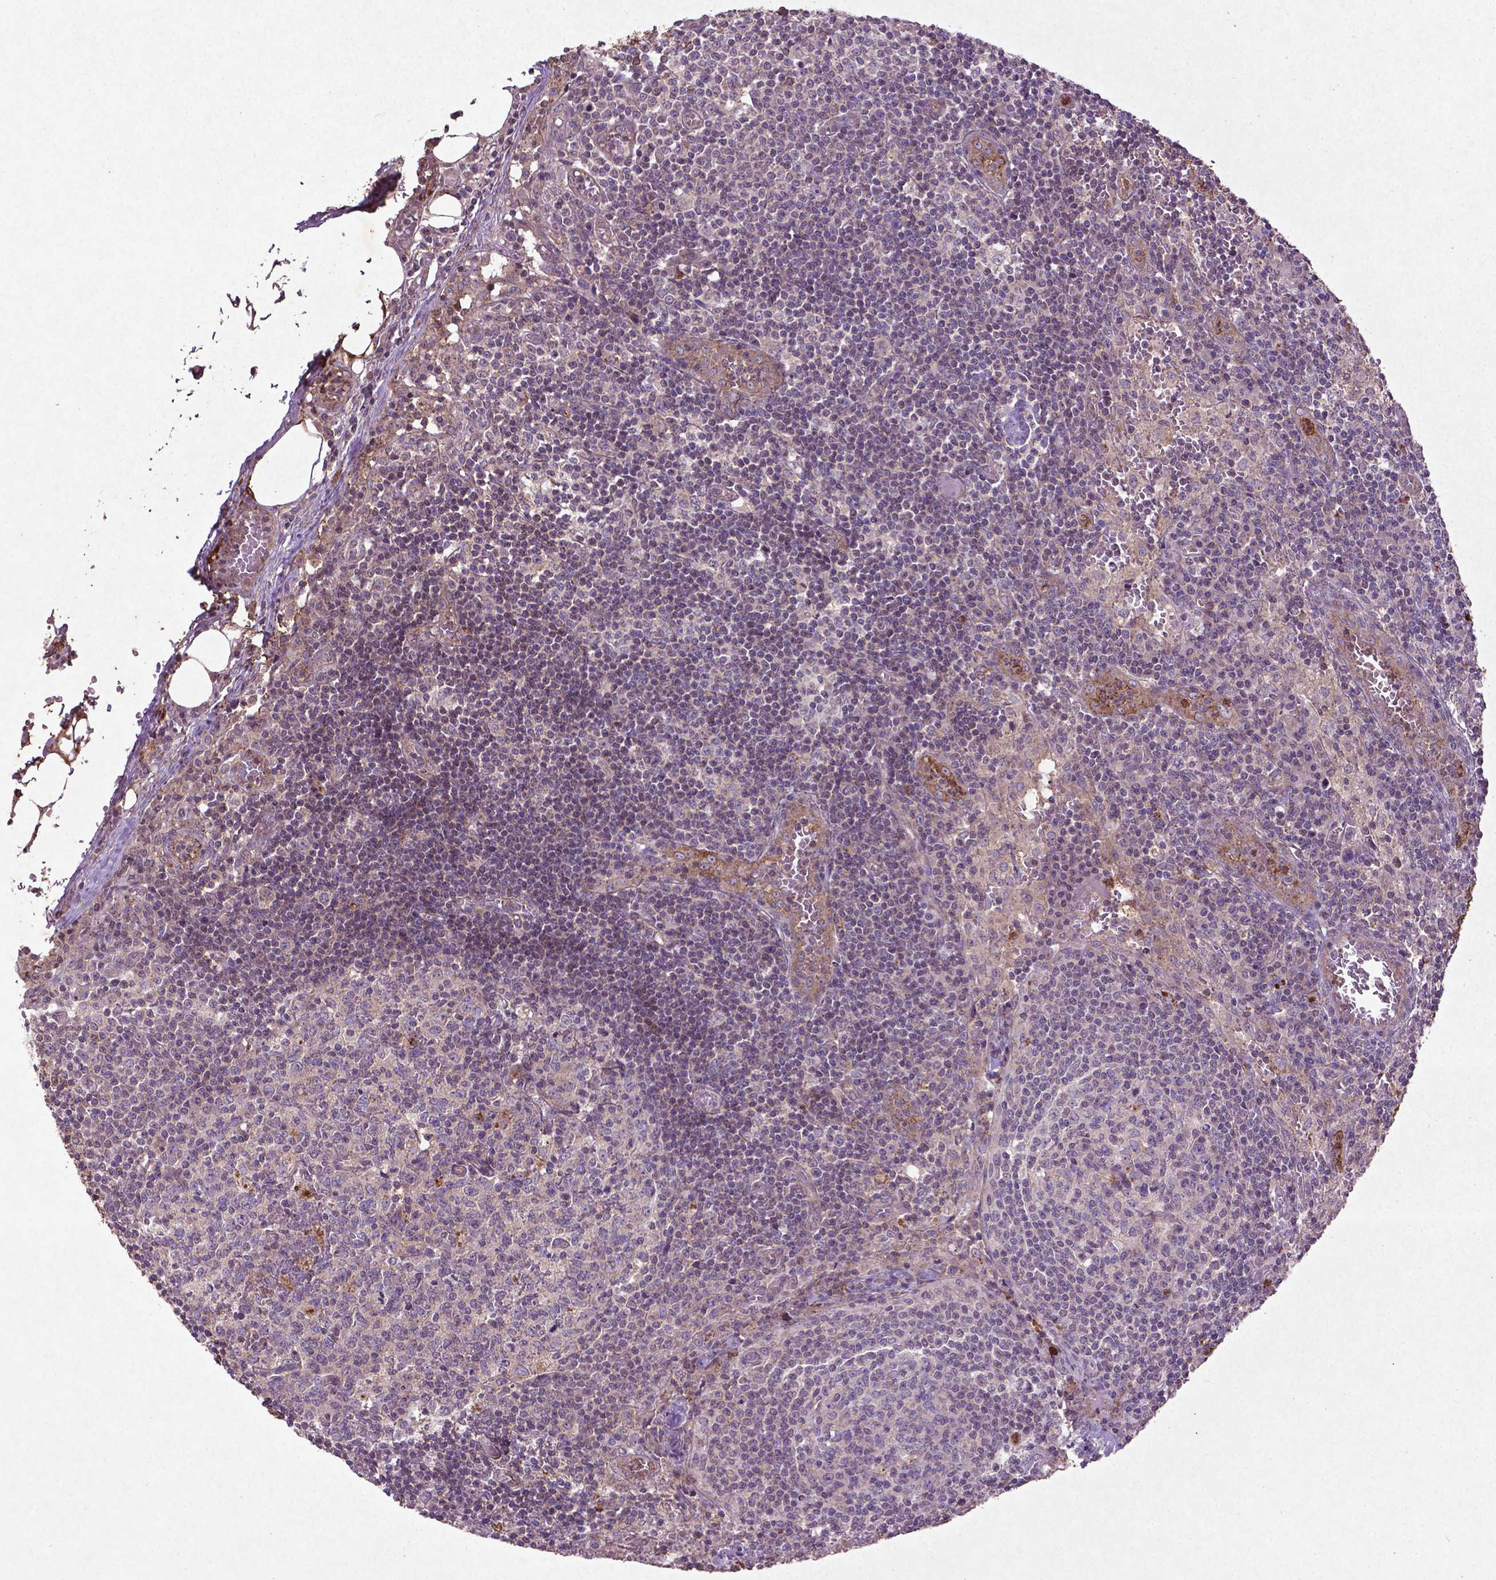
{"staining": {"intensity": "negative", "quantity": "none", "location": "none"}, "tissue": "lymph node", "cell_type": "Germinal center cells", "image_type": "normal", "snomed": [{"axis": "morphology", "description": "Normal tissue, NOS"}, {"axis": "topography", "description": "Lymph node"}], "caption": "Immunohistochemistry photomicrograph of normal lymph node stained for a protein (brown), which shows no expression in germinal center cells.", "gene": "MTOR", "patient": {"sex": "male", "age": 62}}